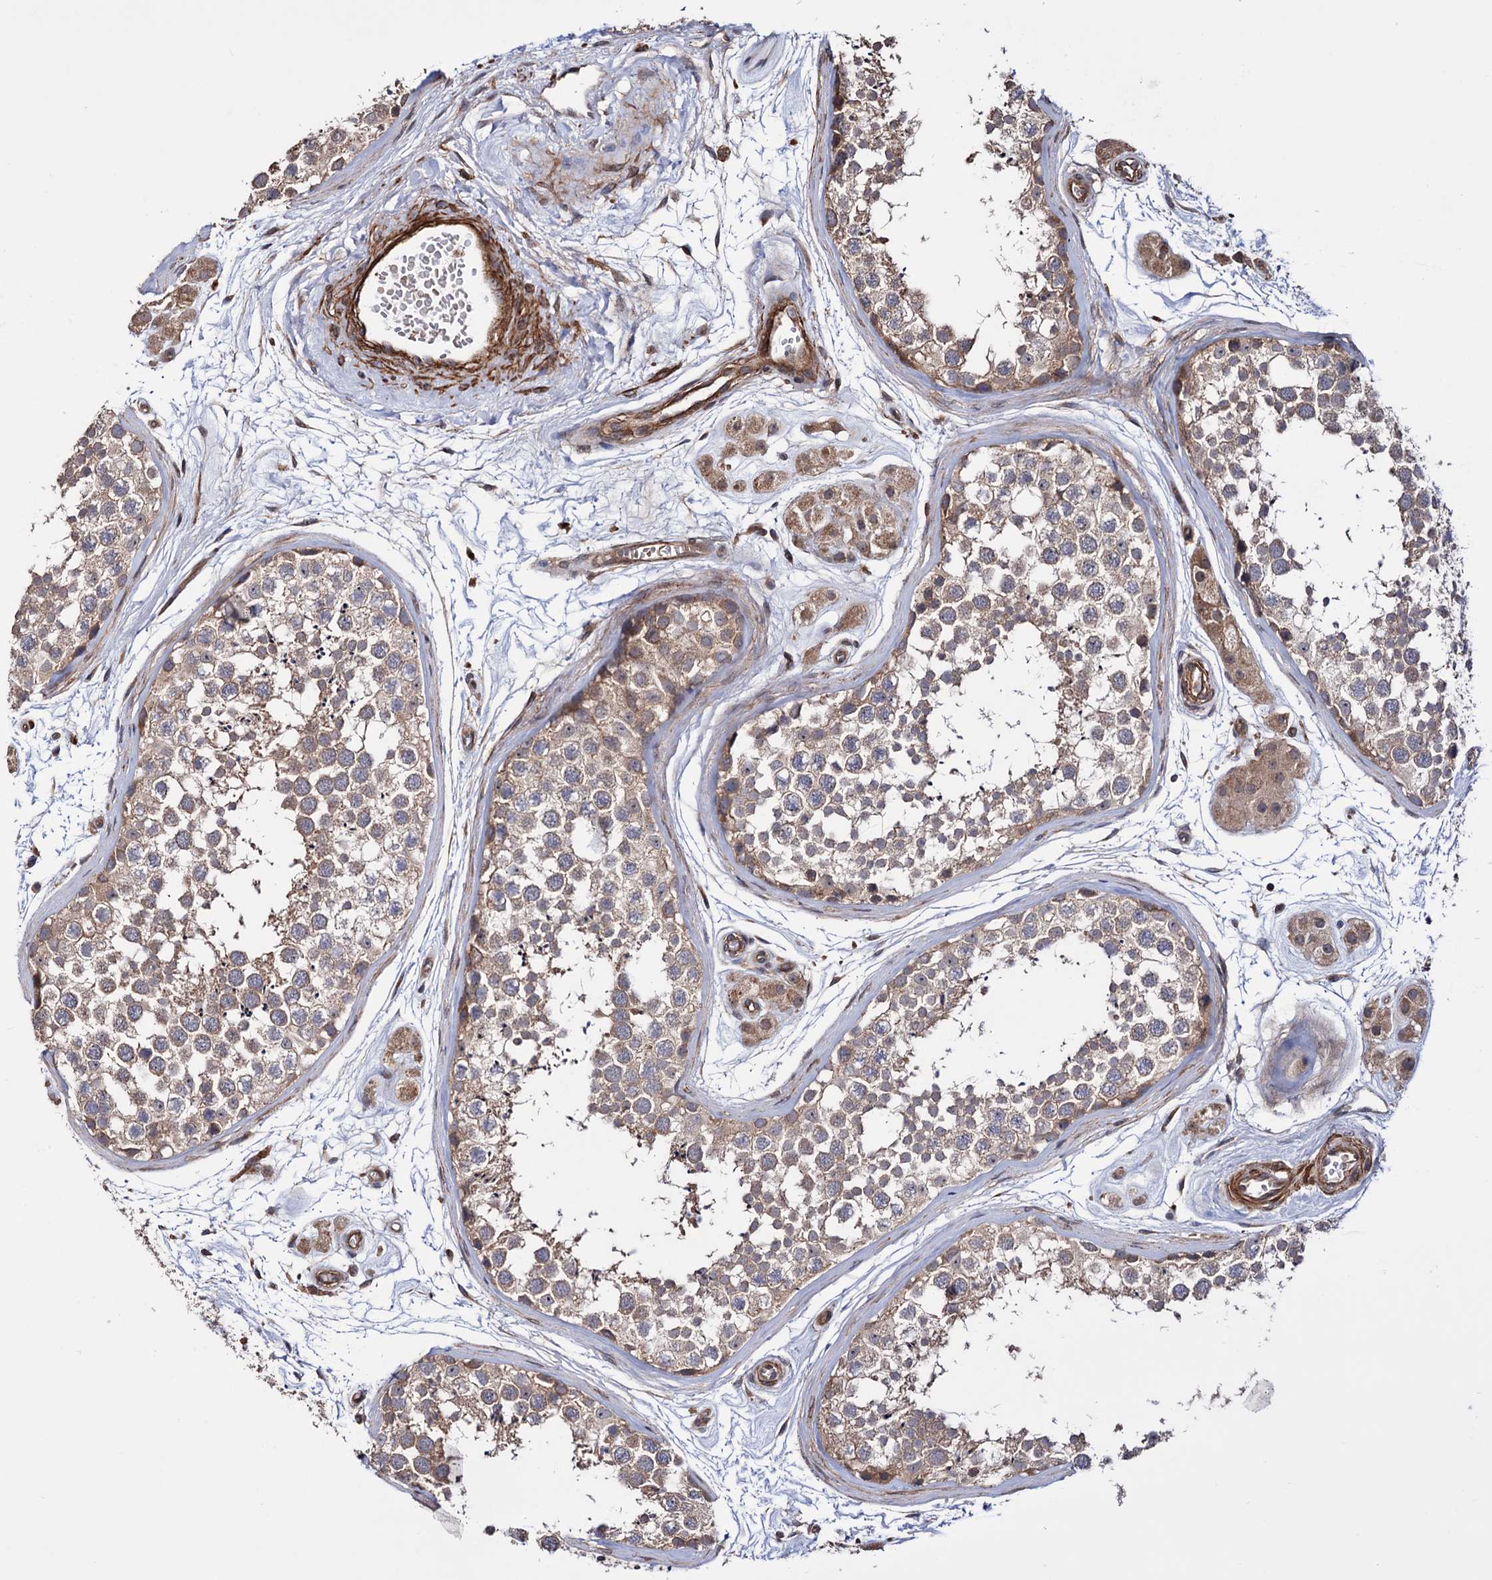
{"staining": {"intensity": "weak", "quantity": ">75%", "location": "cytoplasmic/membranous"}, "tissue": "testis", "cell_type": "Cells in seminiferous ducts", "image_type": "normal", "snomed": [{"axis": "morphology", "description": "Normal tissue, NOS"}, {"axis": "topography", "description": "Testis"}], "caption": "Unremarkable testis shows weak cytoplasmic/membranous expression in approximately >75% of cells in seminiferous ducts, visualized by immunohistochemistry.", "gene": "FERMT2", "patient": {"sex": "male", "age": 56}}